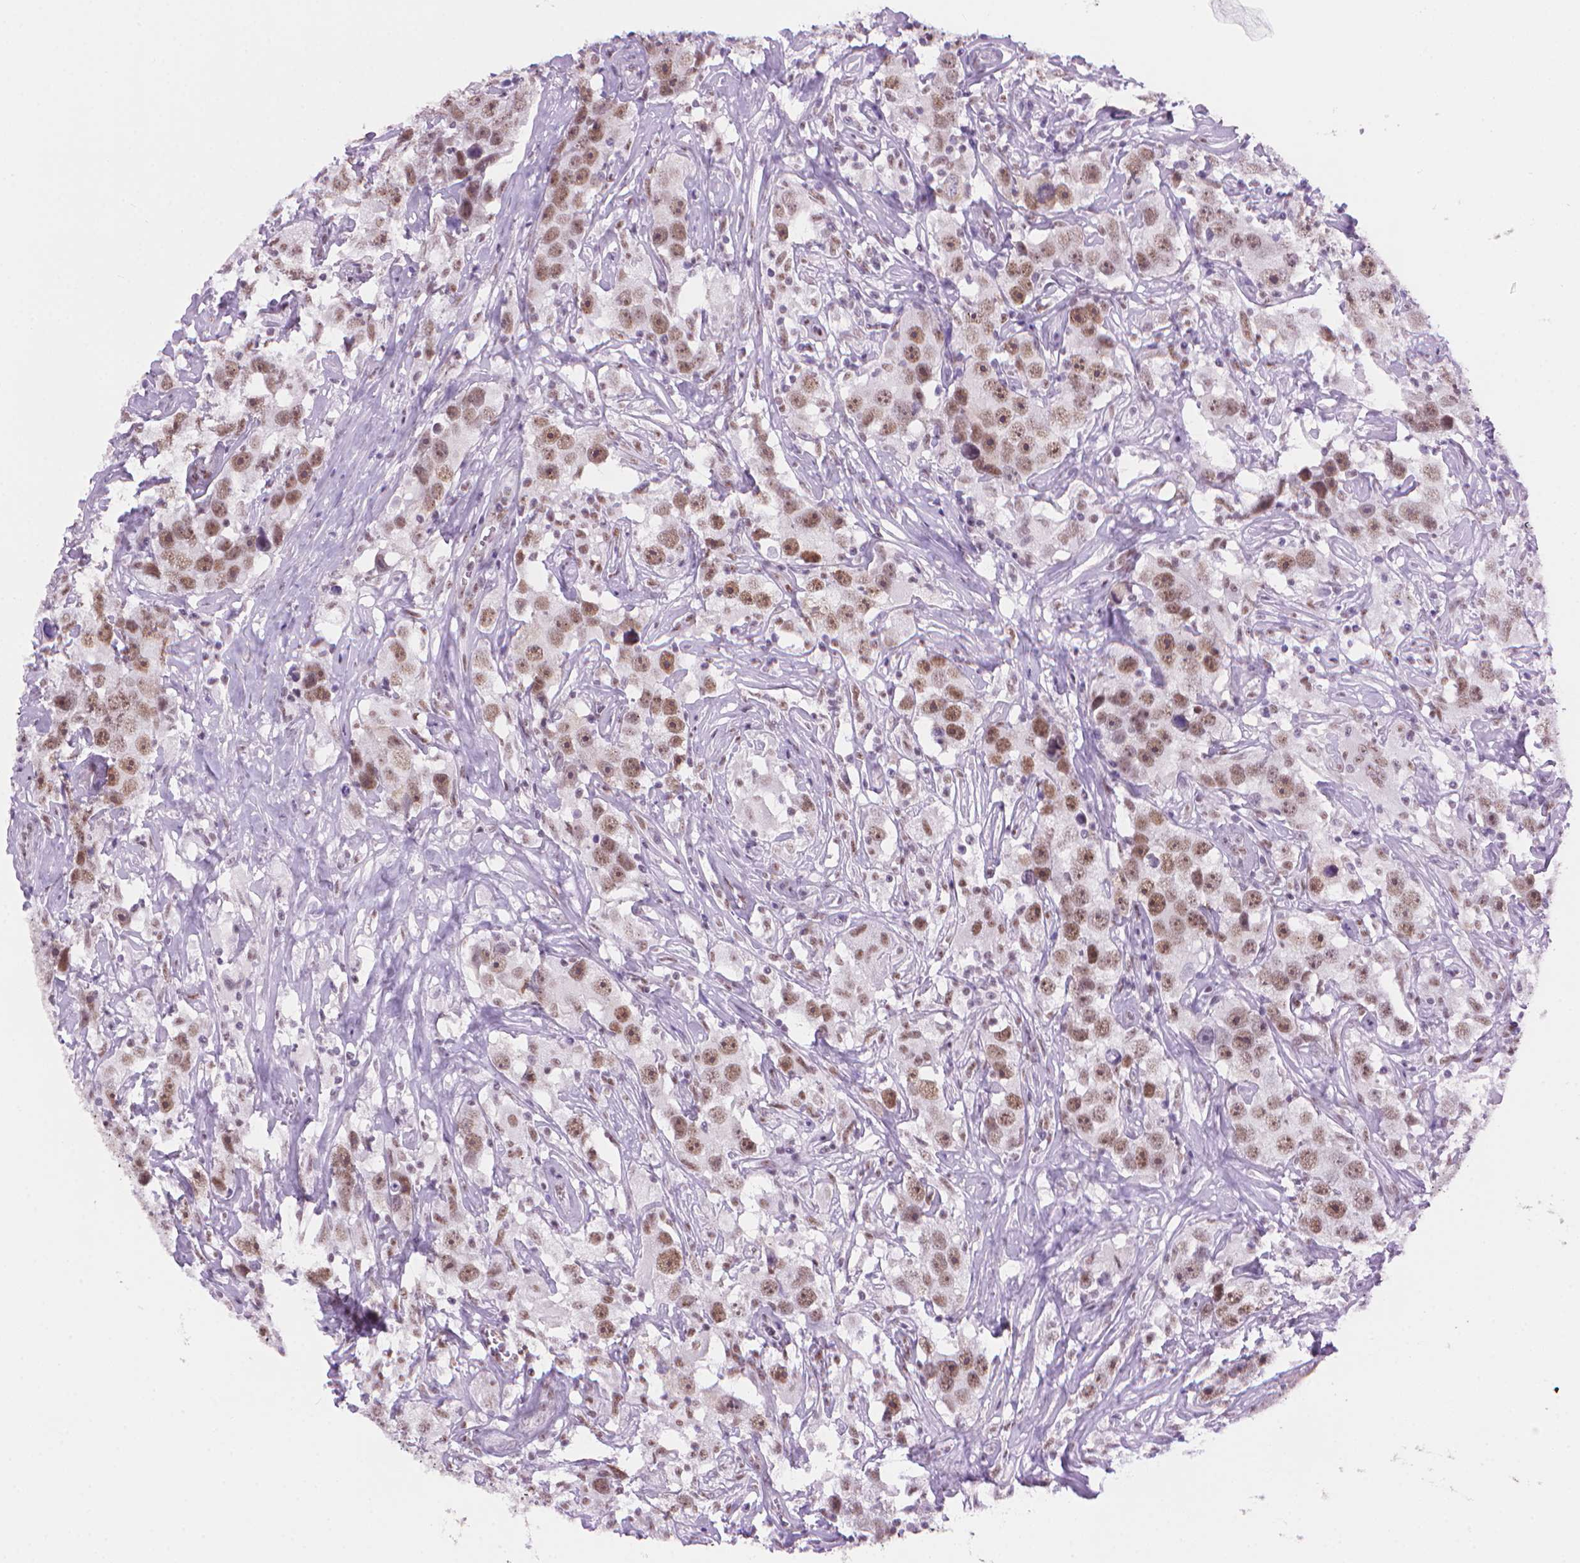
{"staining": {"intensity": "moderate", "quantity": ">75%", "location": "nuclear"}, "tissue": "testis cancer", "cell_type": "Tumor cells", "image_type": "cancer", "snomed": [{"axis": "morphology", "description": "Seminoma, NOS"}, {"axis": "topography", "description": "Testis"}], "caption": "Human testis cancer (seminoma) stained with a protein marker demonstrates moderate staining in tumor cells.", "gene": "UBN1", "patient": {"sex": "male", "age": 49}}